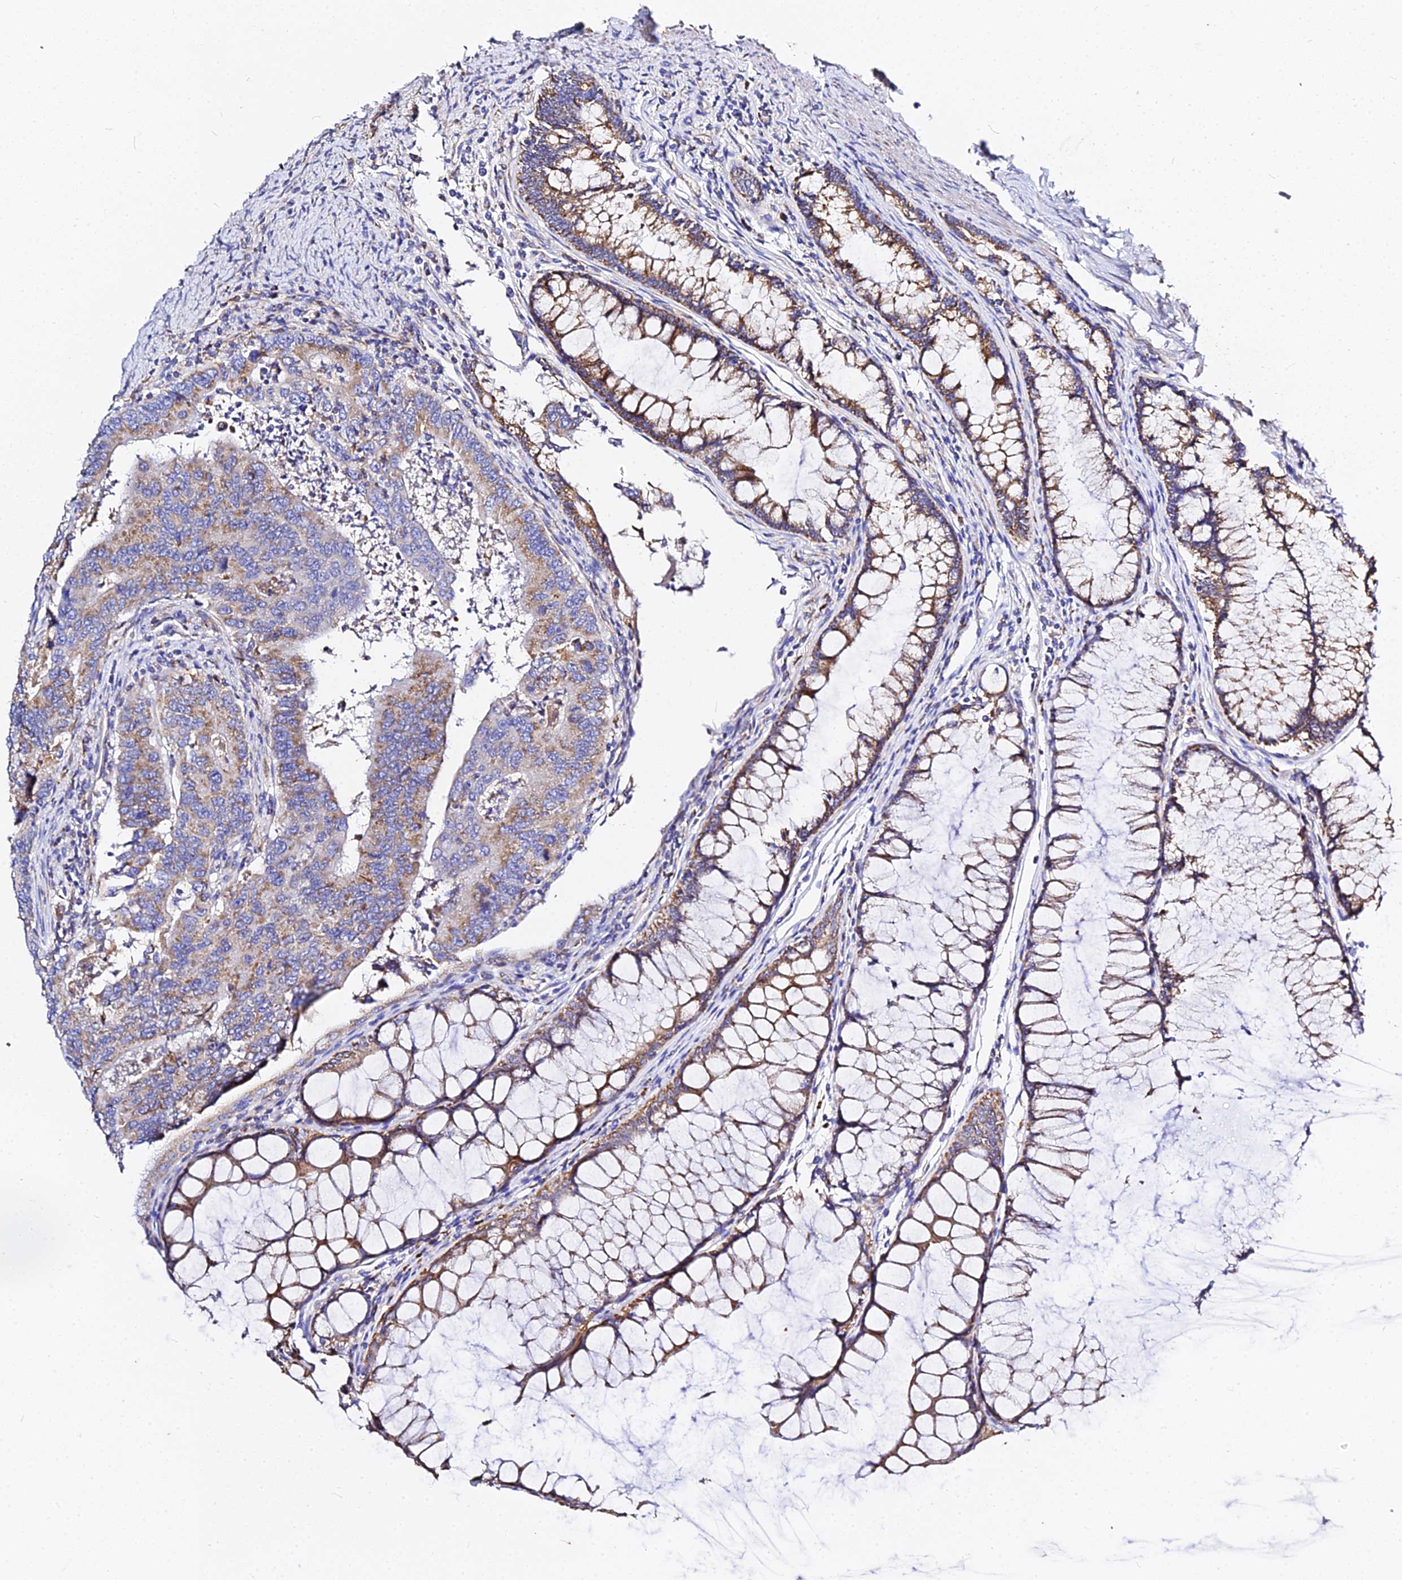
{"staining": {"intensity": "moderate", "quantity": "25%-75%", "location": "cytoplasmic/membranous"}, "tissue": "colorectal cancer", "cell_type": "Tumor cells", "image_type": "cancer", "snomed": [{"axis": "morphology", "description": "Adenocarcinoma, NOS"}, {"axis": "topography", "description": "Colon"}], "caption": "The micrograph demonstrates immunohistochemical staining of colorectal adenocarcinoma. There is moderate cytoplasmic/membranous expression is appreciated in about 25%-75% of tumor cells.", "gene": "ZNF573", "patient": {"sex": "female", "age": 67}}